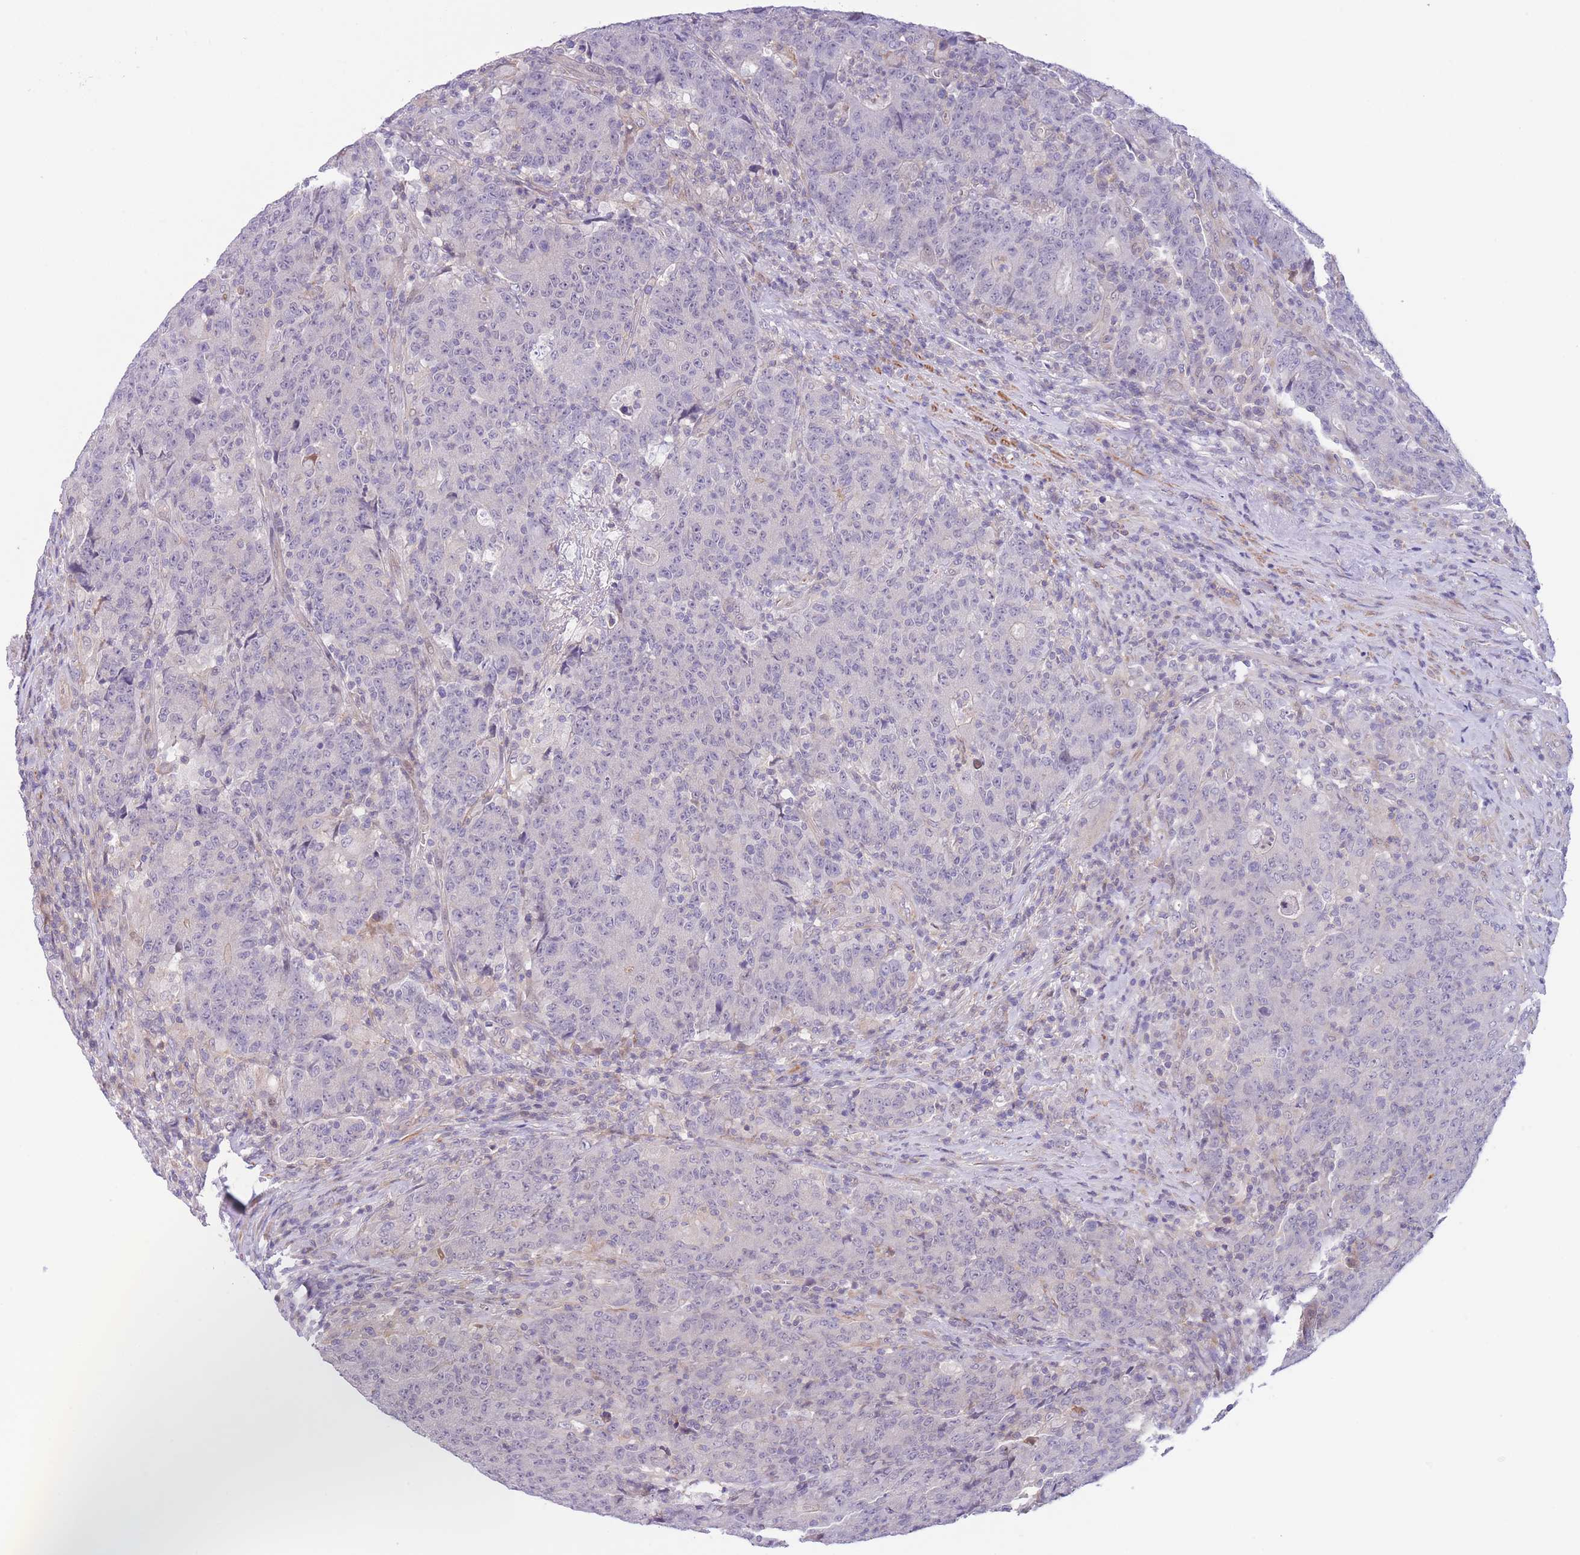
{"staining": {"intensity": "negative", "quantity": "none", "location": "none"}, "tissue": "colorectal cancer", "cell_type": "Tumor cells", "image_type": "cancer", "snomed": [{"axis": "morphology", "description": "Adenocarcinoma, NOS"}, {"axis": "topography", "description": "Colon"}], "caption": "DAB immunohistochemical staining of colorectal cancer (adenocarcinoma) displays no significant expression in tumor cells.", "gene": "C9orf152", "patient": {"sex": "female", "age": 75}}